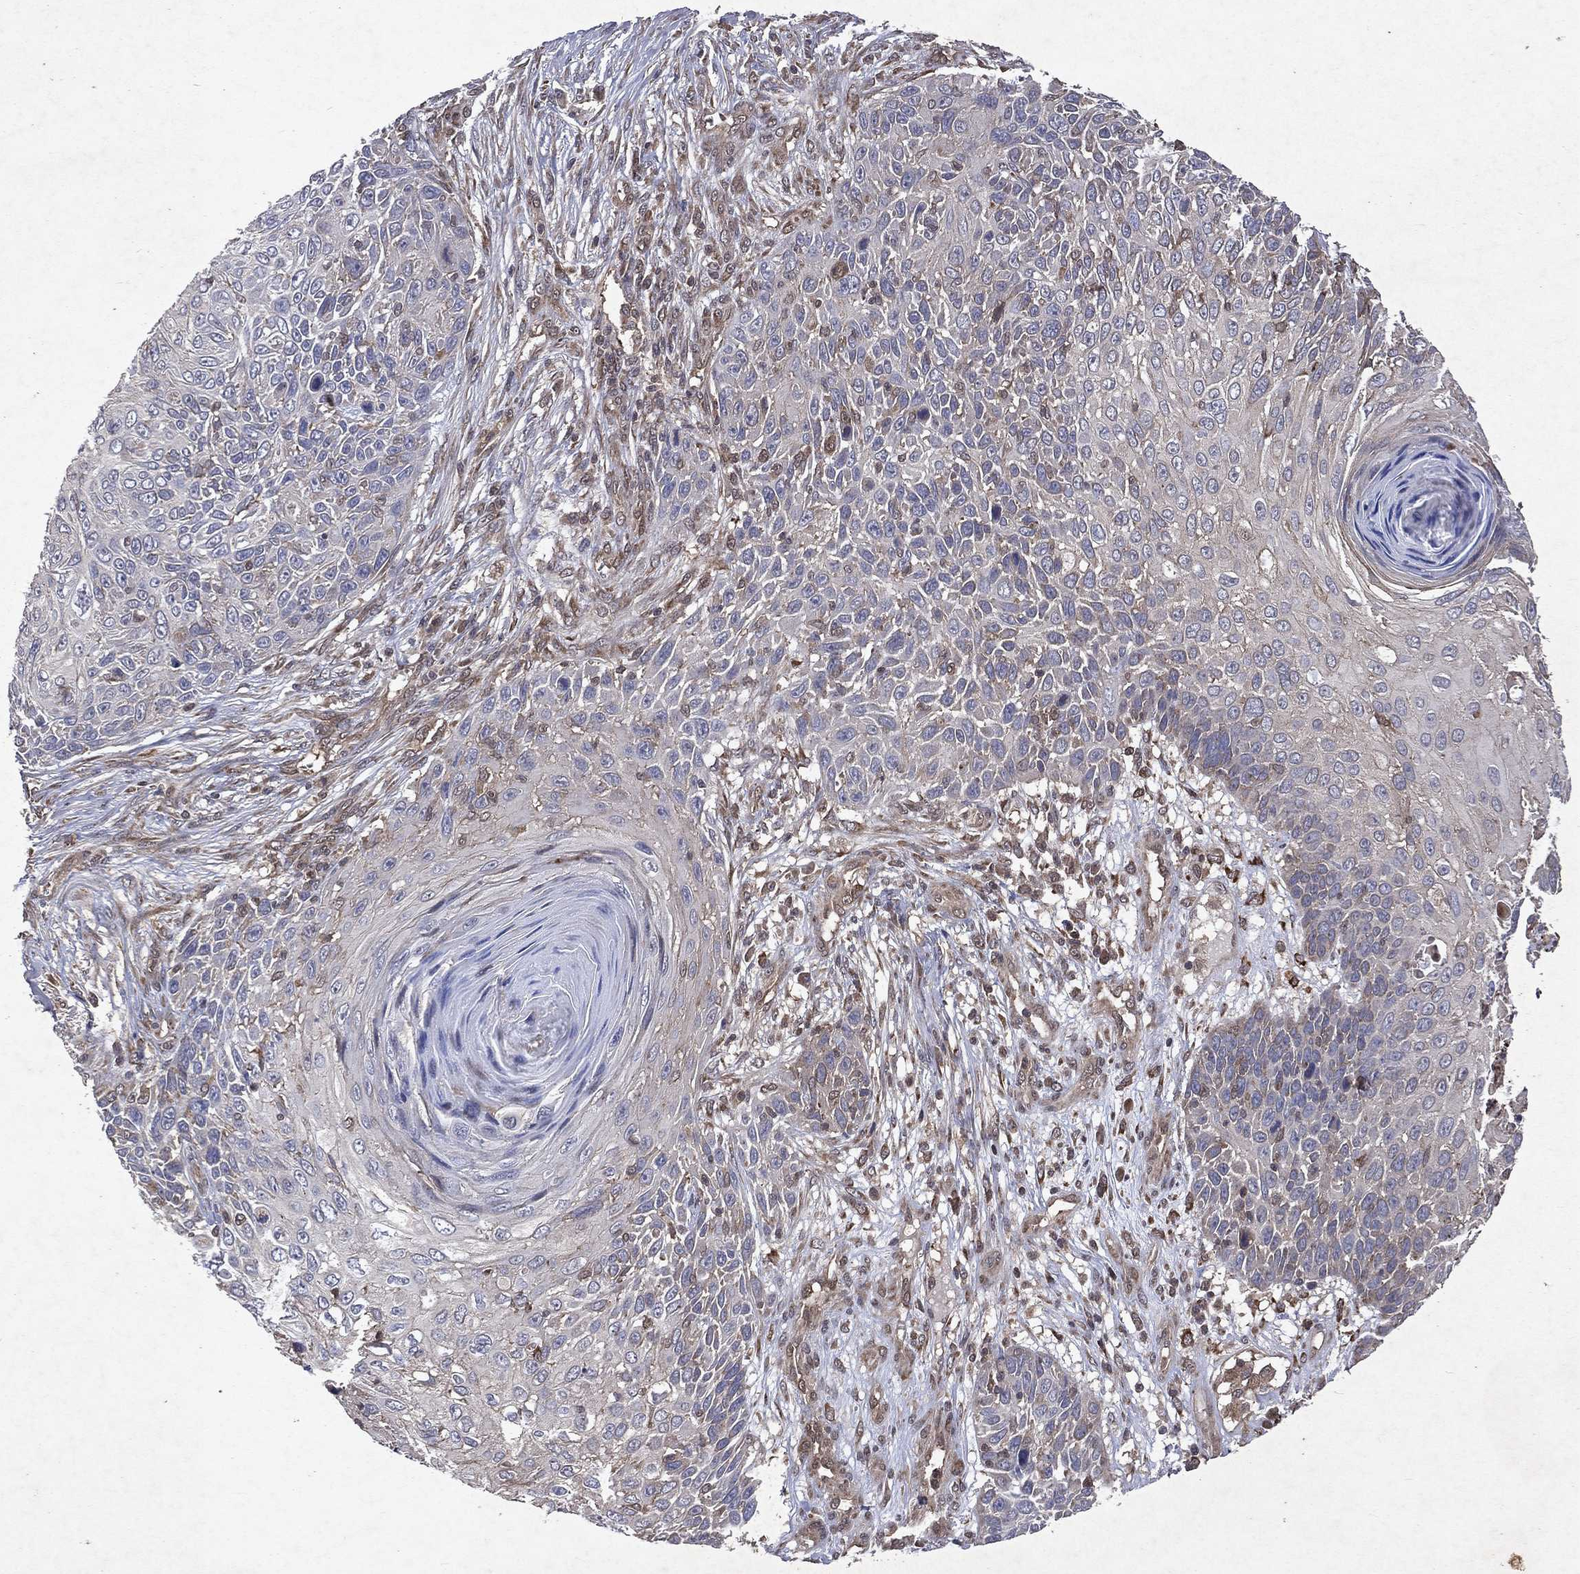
{"staining": {"intensity": "moderate", "quantity": "<25%", "location": "cytoplasmic/membranous"}, "tissue": "skin cancer", "cell_type": "Tumor cells", "image_type": "cancer", "snomed": [{"axis": "morphology", "description": "Squamous cell carcinoma, NOS"}, {"axis": "topography", "description": "Skin"}], "caption": "Immunohistochemical staining of skin squamous cell carcinoma demonstrates low levels of moderate cytoplasmic/membranous staining in about <25% of tumor cells.", "gene": "MTAP", "patient": {"sex": "male", "age": 92}}